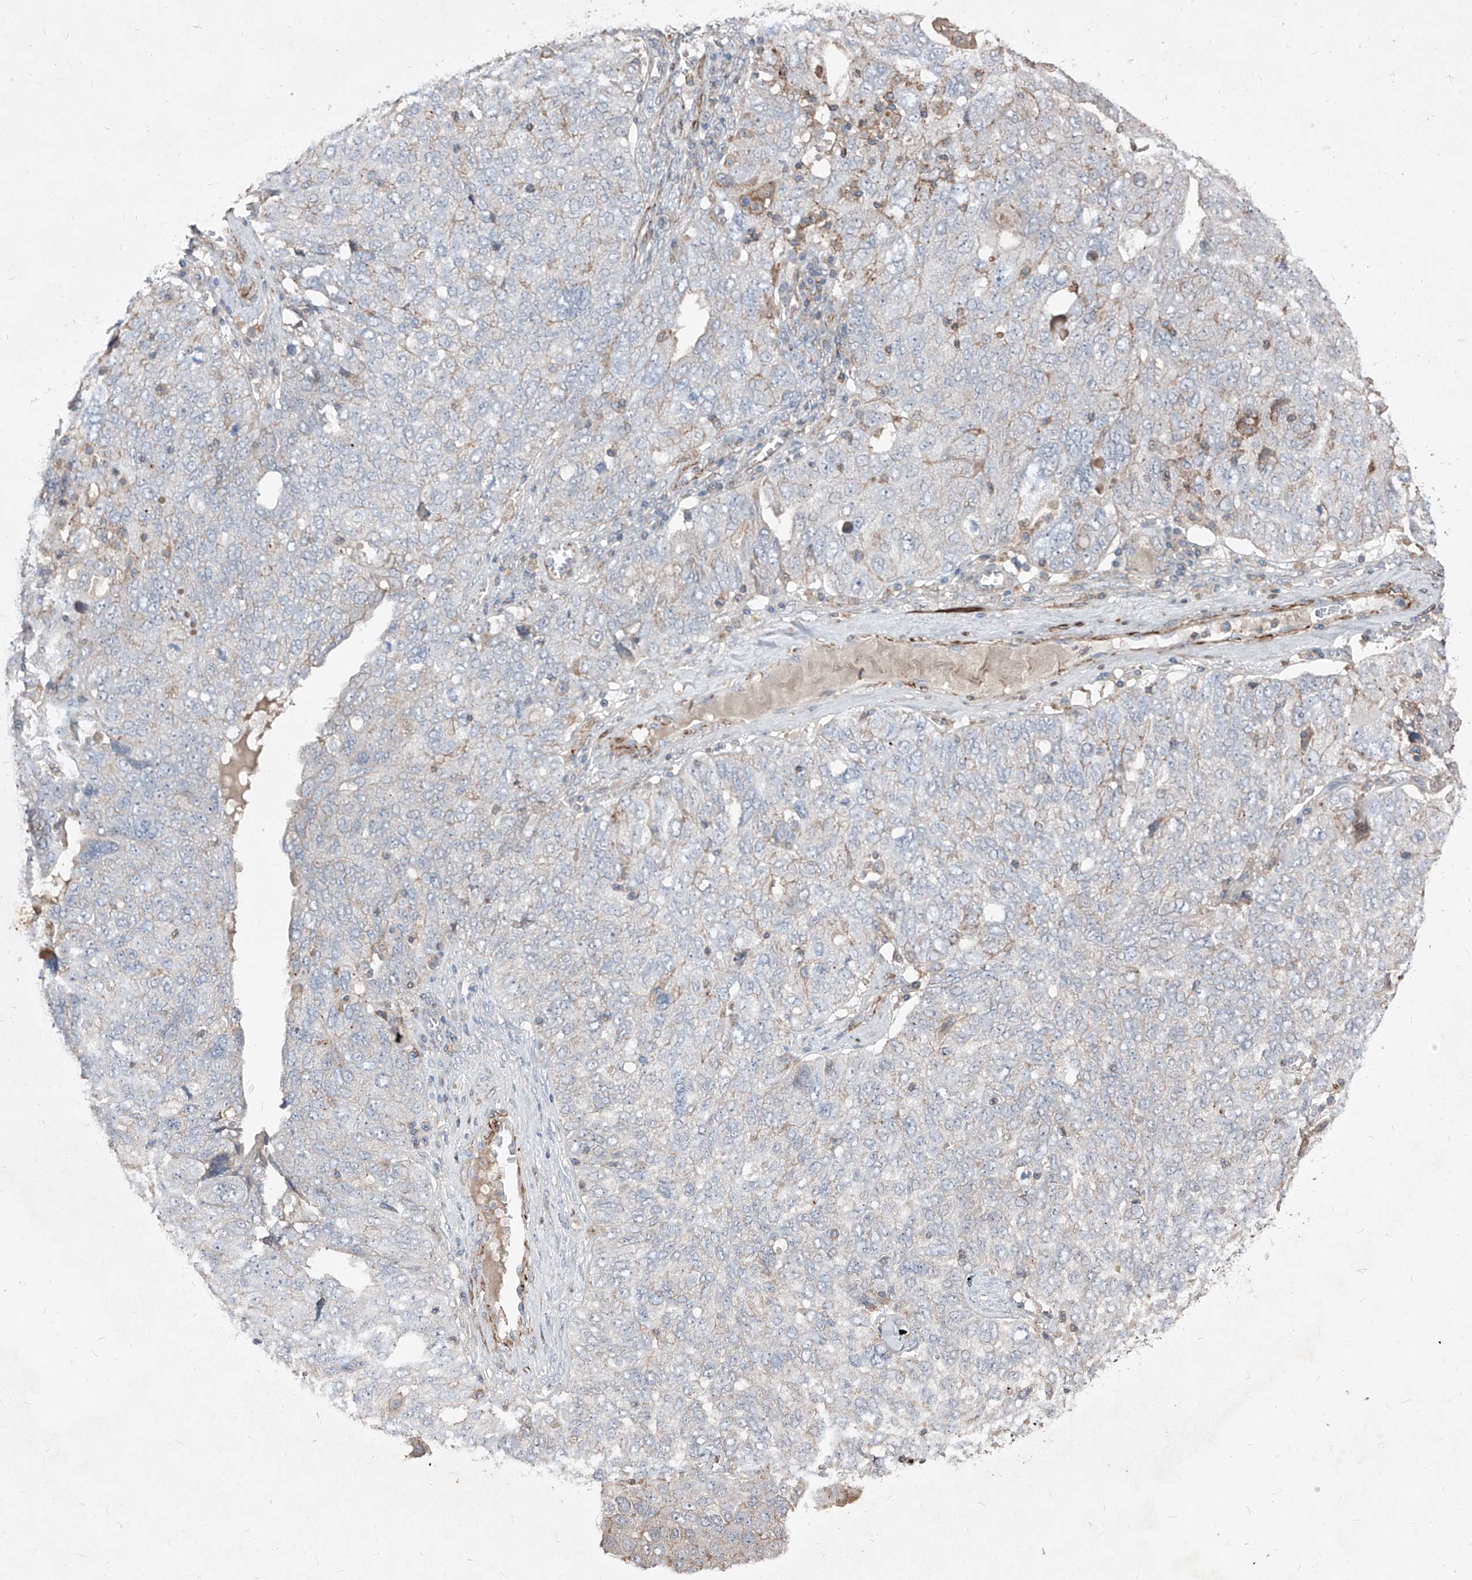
{"staining": {"intensity": "negative", "quantity": "none", "location": "none"}, "tissue": "ovarian cancer", "cell_type": "Tumor cells", "image_type": "cancer", "snomed": [{"axis": "morphology", "description": "Carcinoma, endometroid"}, {"axis": "topography", "description": "Ovary"}], "caption": "Tumor cells show no significant staining in endometroid carcinoma (ovarian).", "gene": "UFD1", "patient": {"sex": "female", "age": 62}}